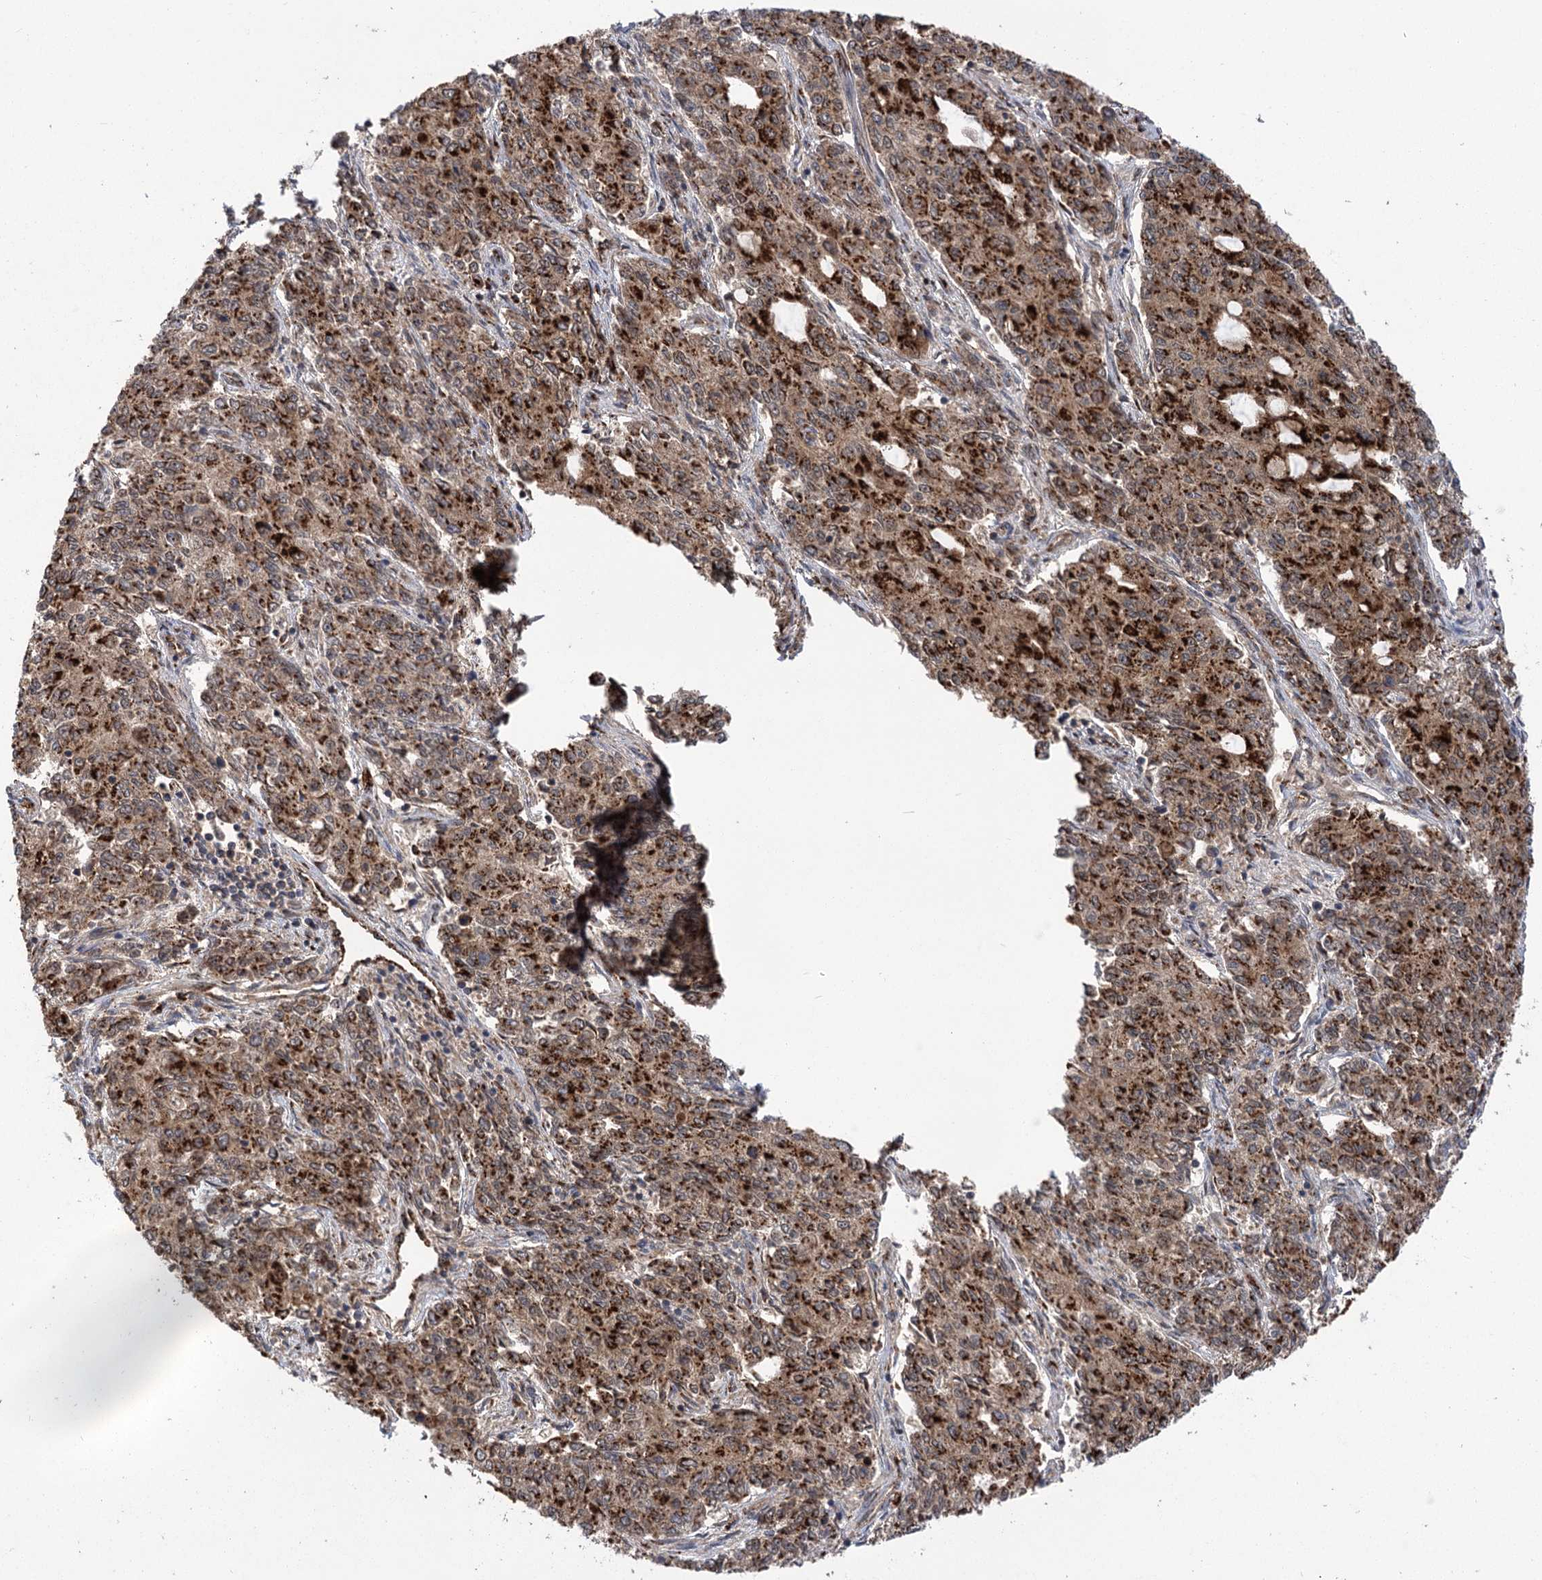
{"staining": {"intensity": "strong", "quantity": ">75%", "location": "cytoplasmic/membranous,nuclear"}, "tissue": "endometrial cancer", "cell_type": "Tumor cells", "image_type": "cancer", "snomed": [{"axis": "morphology", "description": "Adenocarcinoma, NOS"}, {"axis": "topography", "description": "Endometrium"}], "caption": "Human endometrial adenocarcinoma stained with a protein marker displays strong staining in tumor cells.", "gene": "CARD19", "patient": {"sex": "female", "age": 50}}